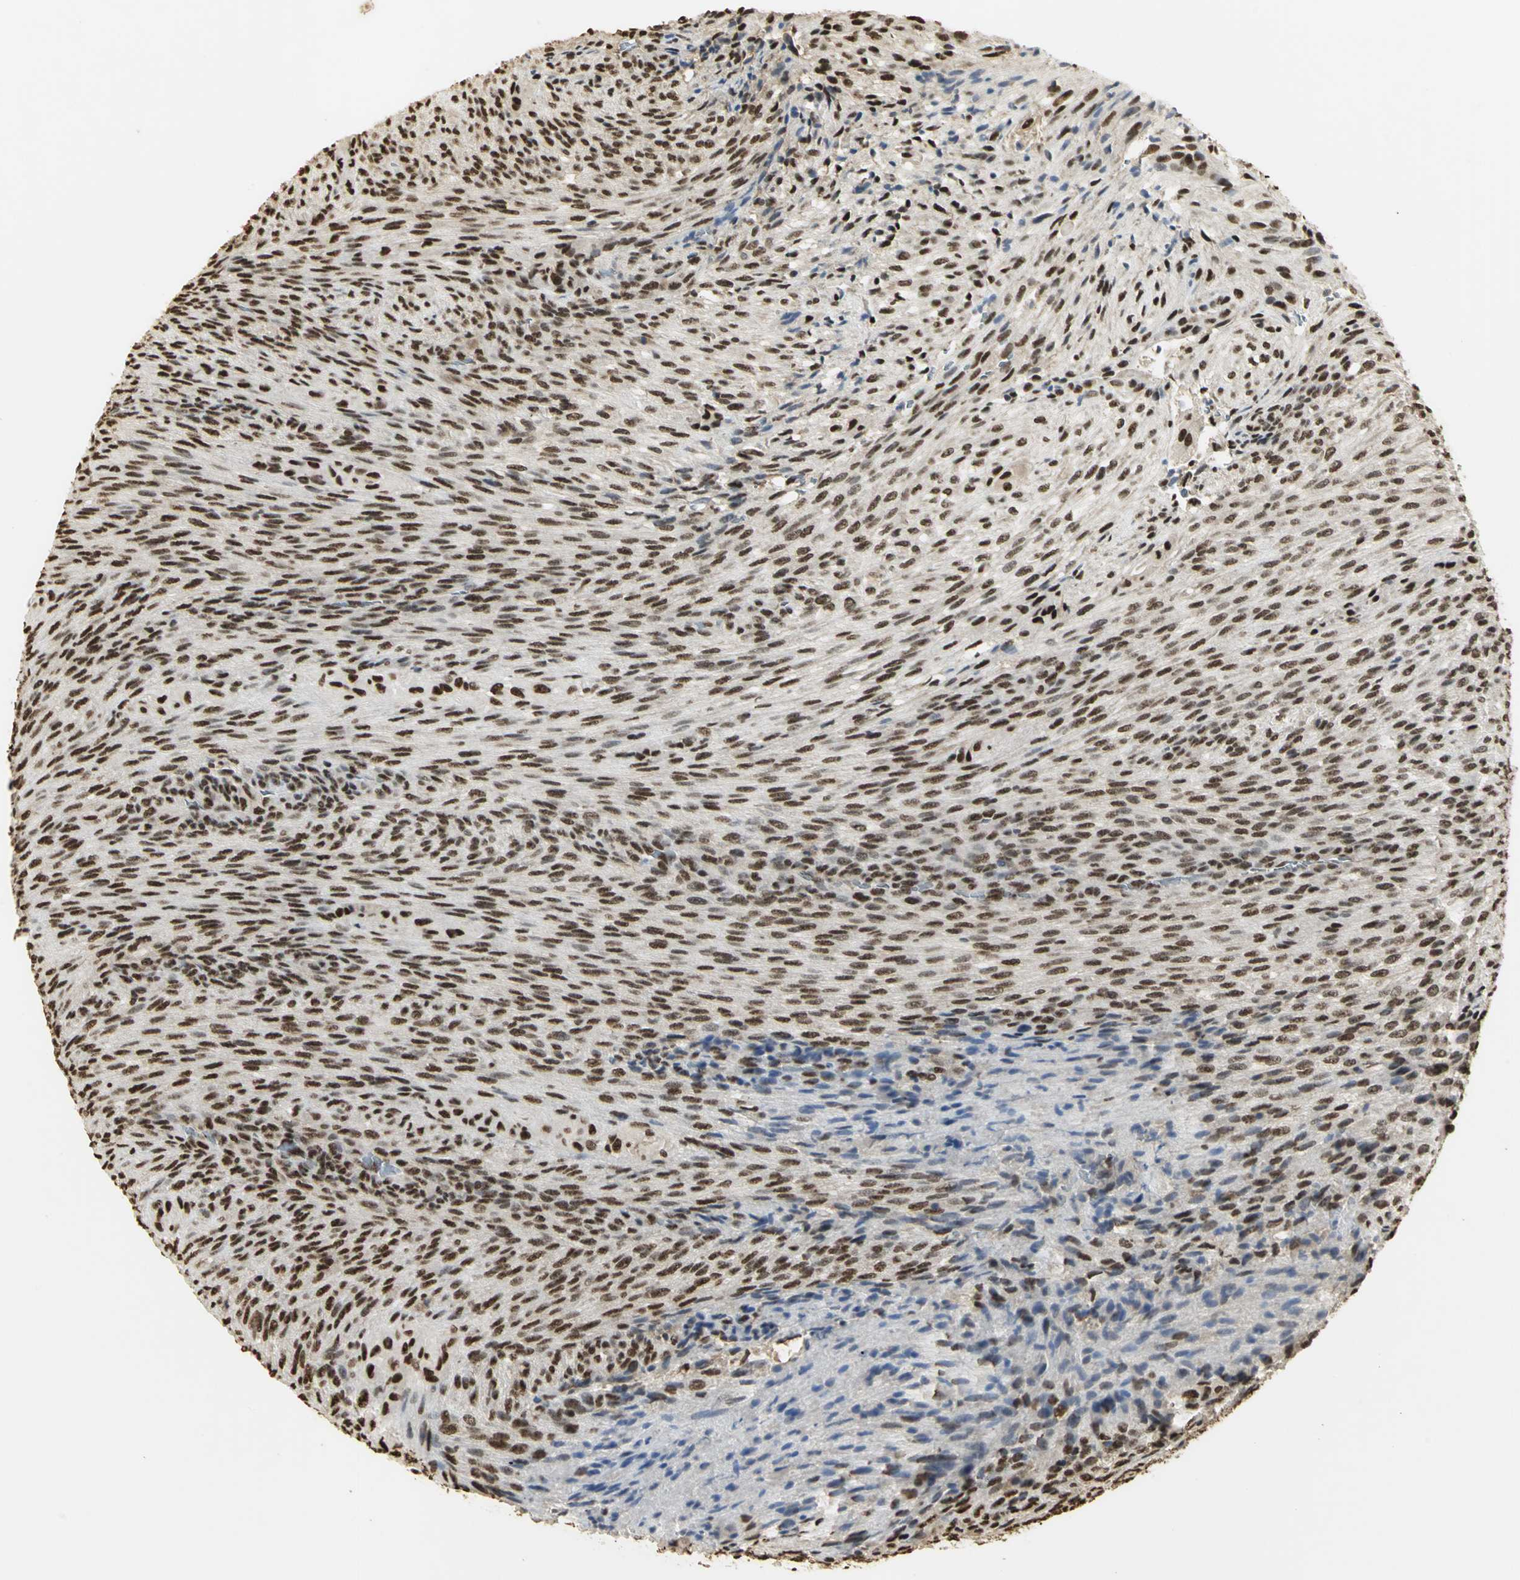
{"staining": {"intensity": "strong", "quantity": ">75%", "location": "nuclear"}, "tissue": "glioma", "cell_type": "Tumor cells", "image_type": "cancer", "snomed": [{"axis": "morphology", "description": "Glioma, malignant, High grade"}, {"axis": "topography", "description": "Cerebral cortex"}], "caption": "IHC (DAB (3,3'-diaminobenzidine)) staining of high-grade glioma (malignant) exhibits strong nuclear protein staining in about >75% of tumor cells.", "gene": "SET", "patient": {"sex": "female", "age": 55}}